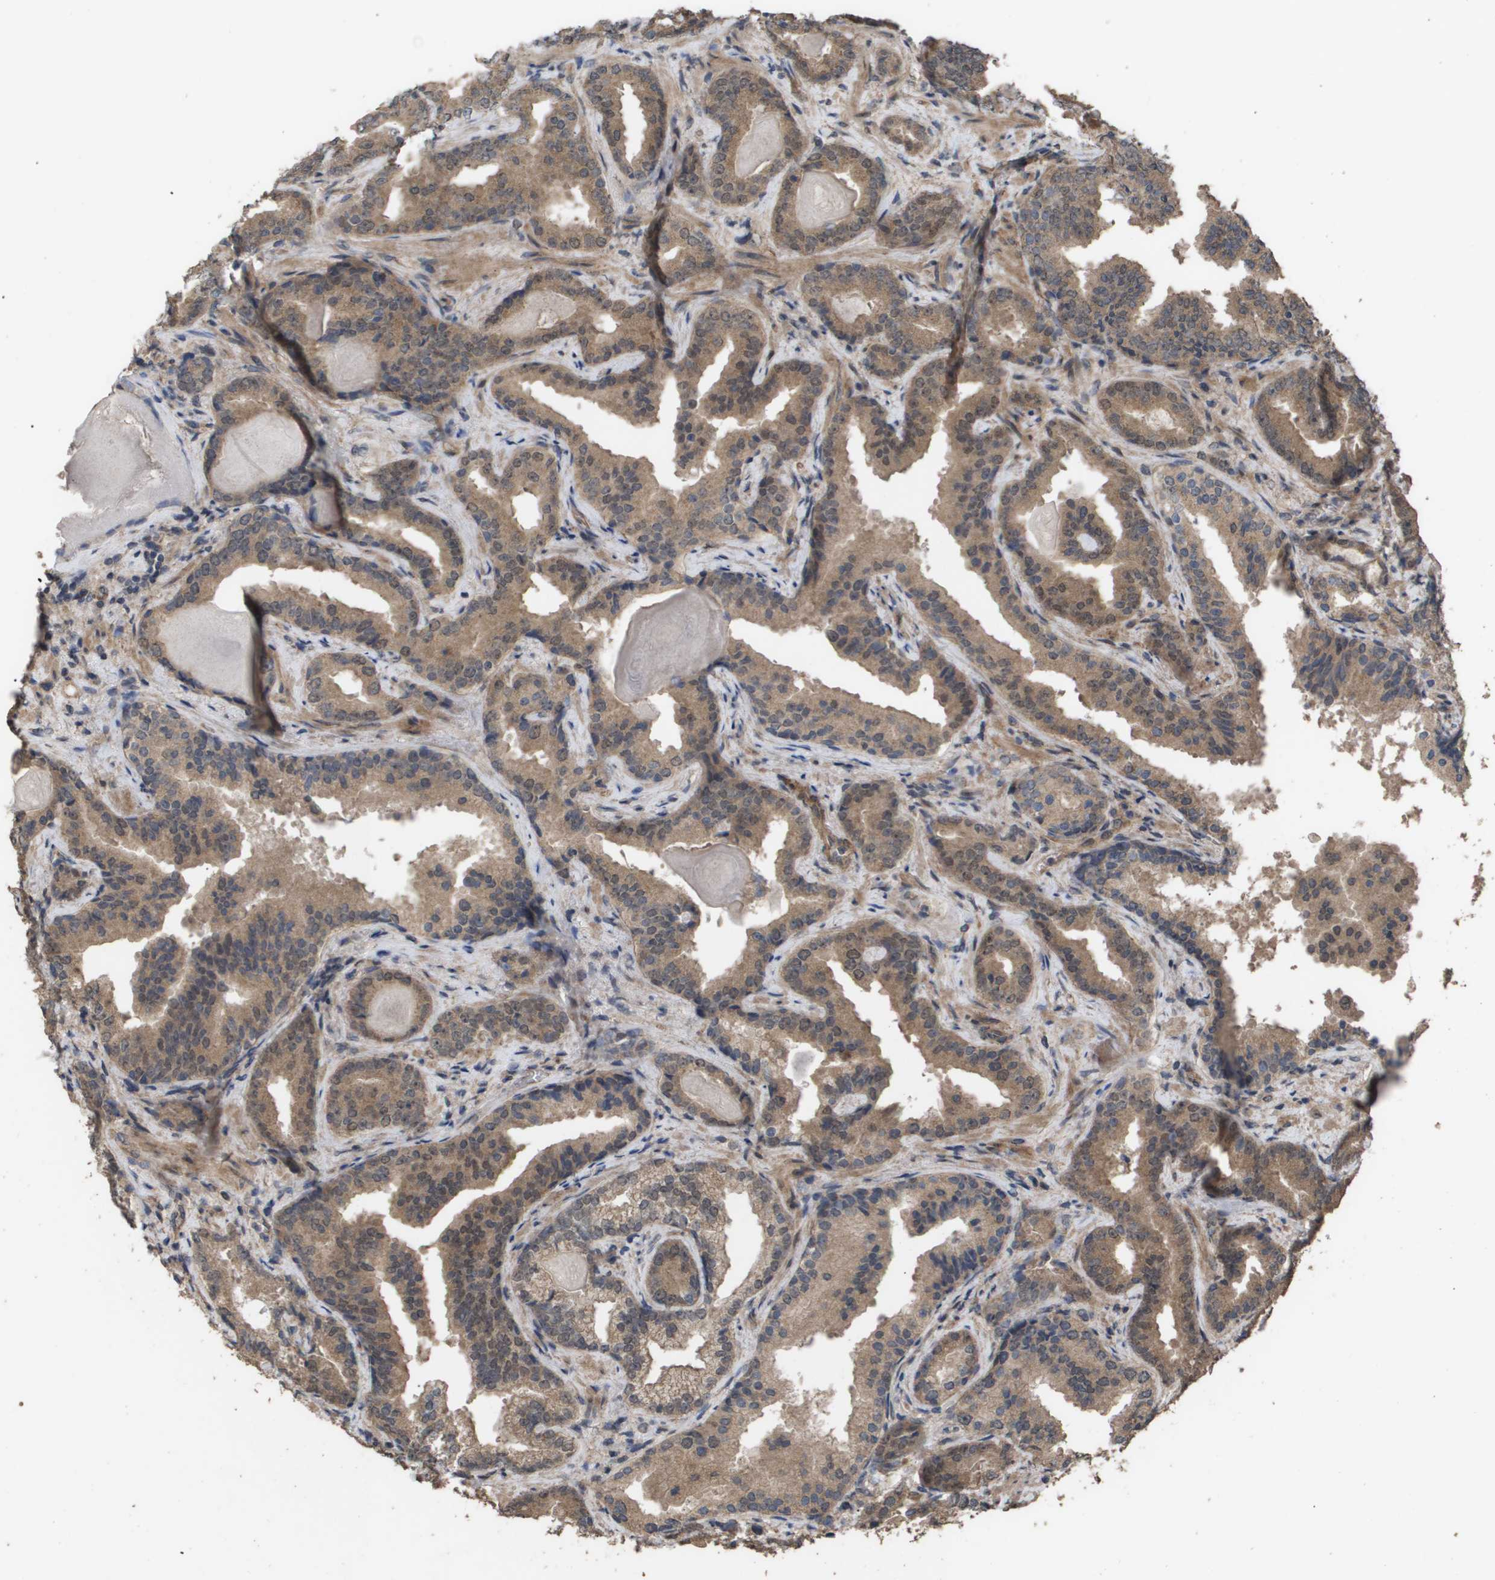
{"staining": {"intensity": "moderate", "quantity": ">75%", "location": "cytoplasmic/membranous"}, "tissue": "prostate cancer", "cell_type": "Tumor cells", "image_type": "cancer", "snomed": [{"axis": "morphology", "description": "Adenocarcinoma, Low grade"}, {"axis": "topography", "description": "Prostate"}], "caption": "Brown immunohistochemical staining in human low-grade adenocarcinoma (prostate) displays moderate cytoplasmic/membranous staining in about >75% of tumor cells.", "gene": "CUL5", "patient": {"sex": "male", "age": 60}}